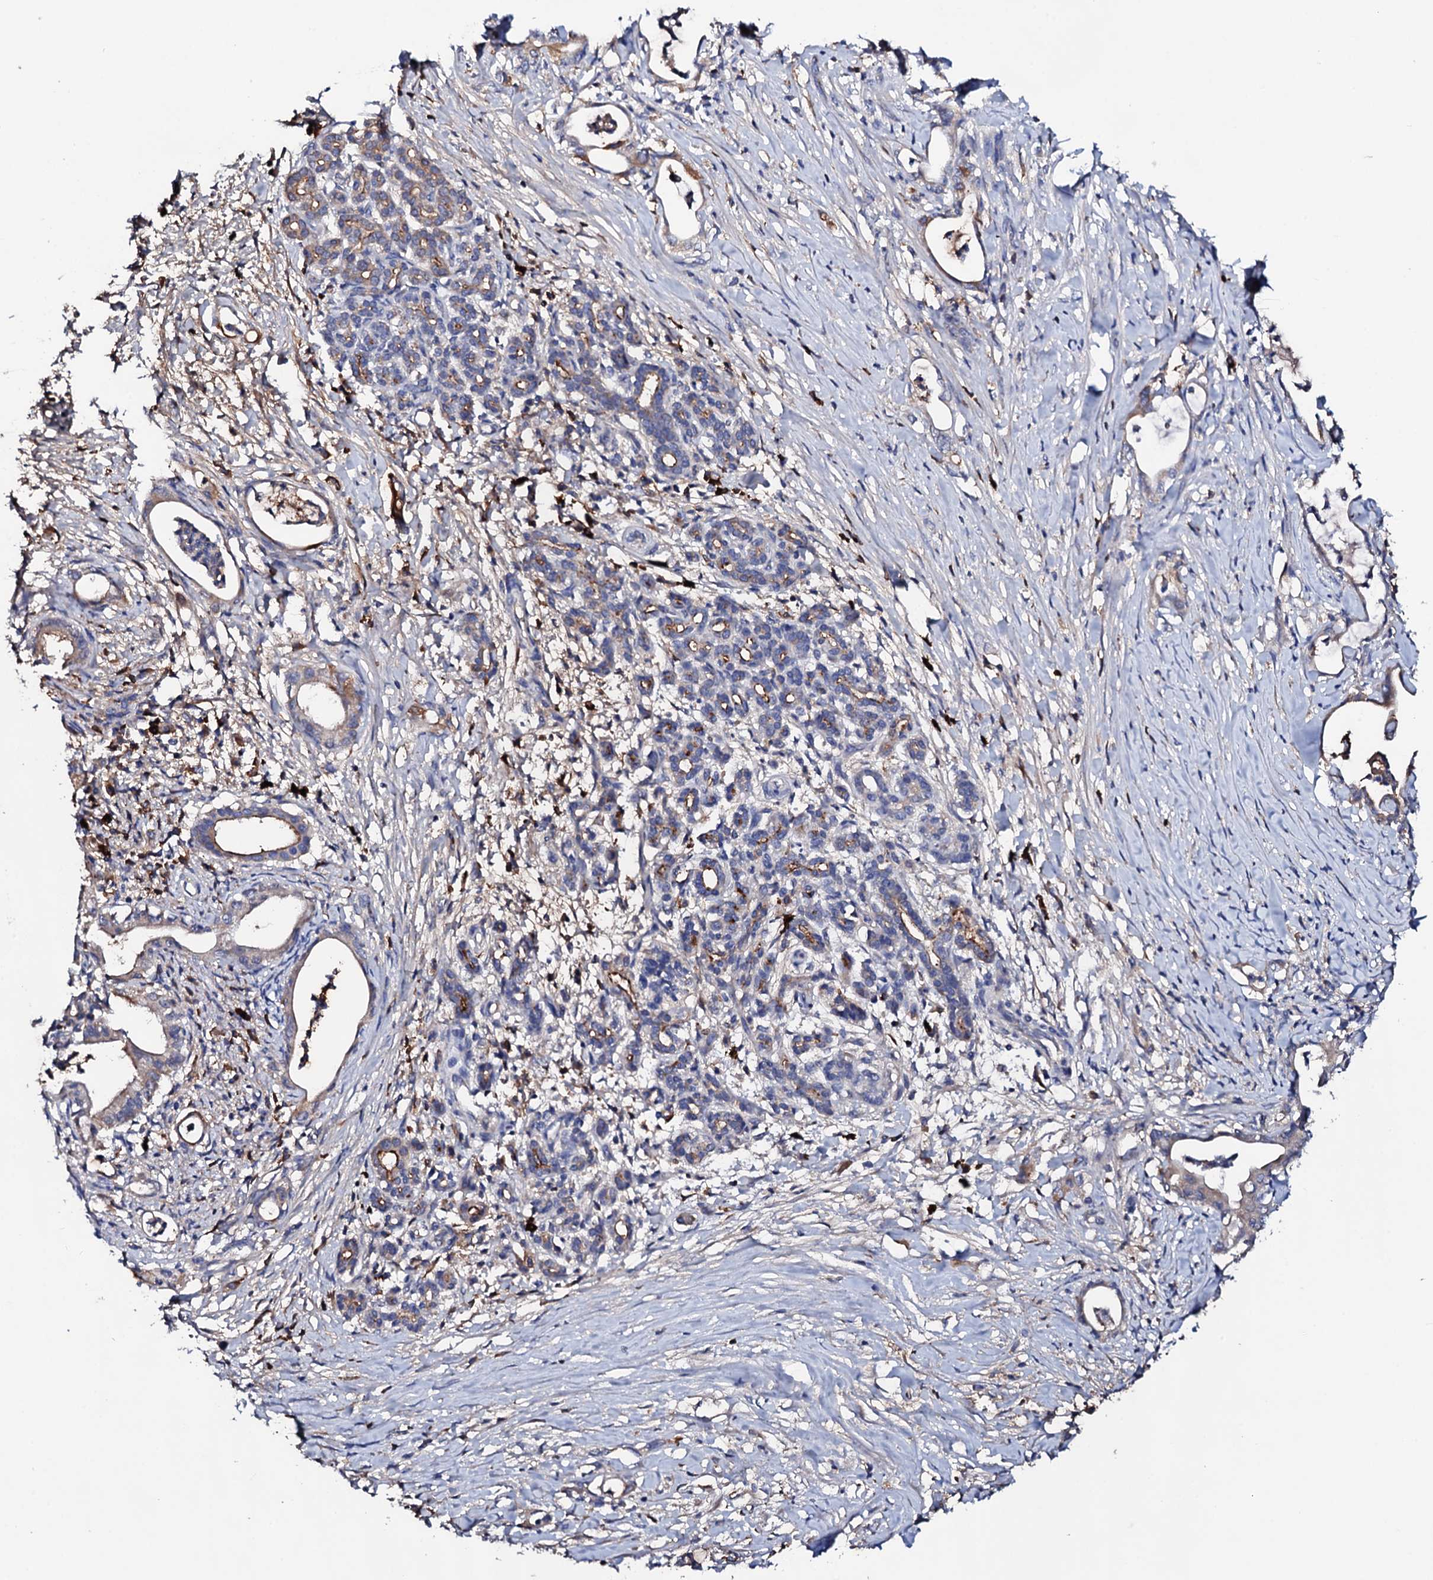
{"staining": {"intensity": "weak", "quantity": "<25%", "location": "cytoplasmic/membranous"}, "tissue": "pancreatic cancer", "cell_type": "Tumor cells", "image_type": "cancer", "snomed": [{"axis": "morphology", "description": "Adenocarcinoma, NOS"}, {"axis": "topography", "description": "Pancreas"}], "caption": "Tumor cells show no significant protein positivity in pancreatic adenocarcinoma.", "gene": "TCAF2", "patient": {"sex": "female", "age": 55}}